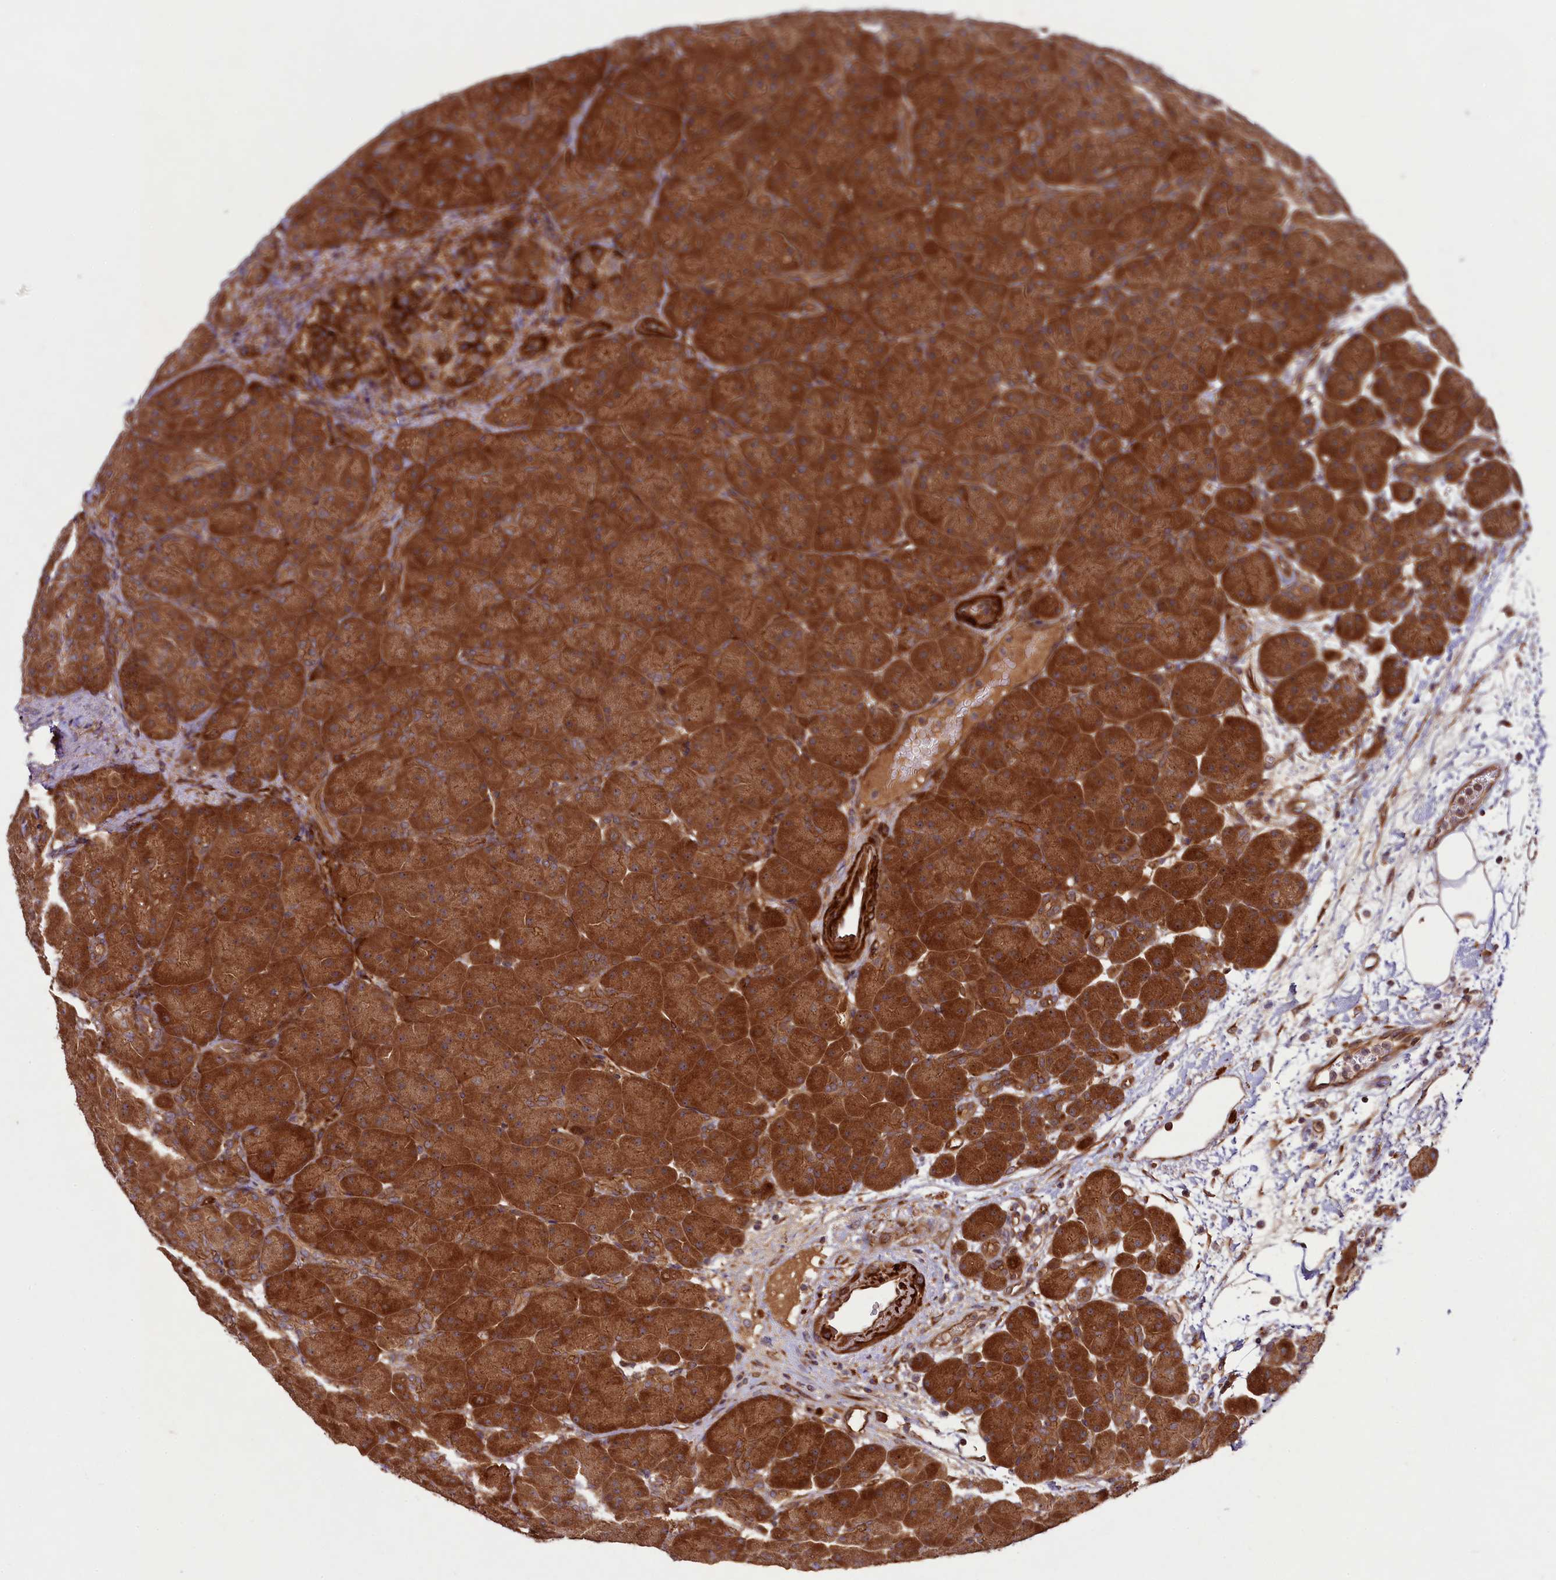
{"staining": {"intensity": "strong", "quantity": ">75%", "location": "cytoplasmic/membranous"}, "tissue": "pancreas", "cell_type": "Exocrine glandular cells", "image_type": "normal", "snomed": [{"axis": "morphology", "description": "Normal tissue, NOS"}, {"axis": "topography", "description": "Pancreas"}], "caption": "Immunohistochemical staining of normal human pancreas reveals high levels of strong cytoplasmic/membranous positivity in about >75% of exocrine glandular cells.", "gene": "CCDC102A", "patient": {"sex": "male", "age": 66}}